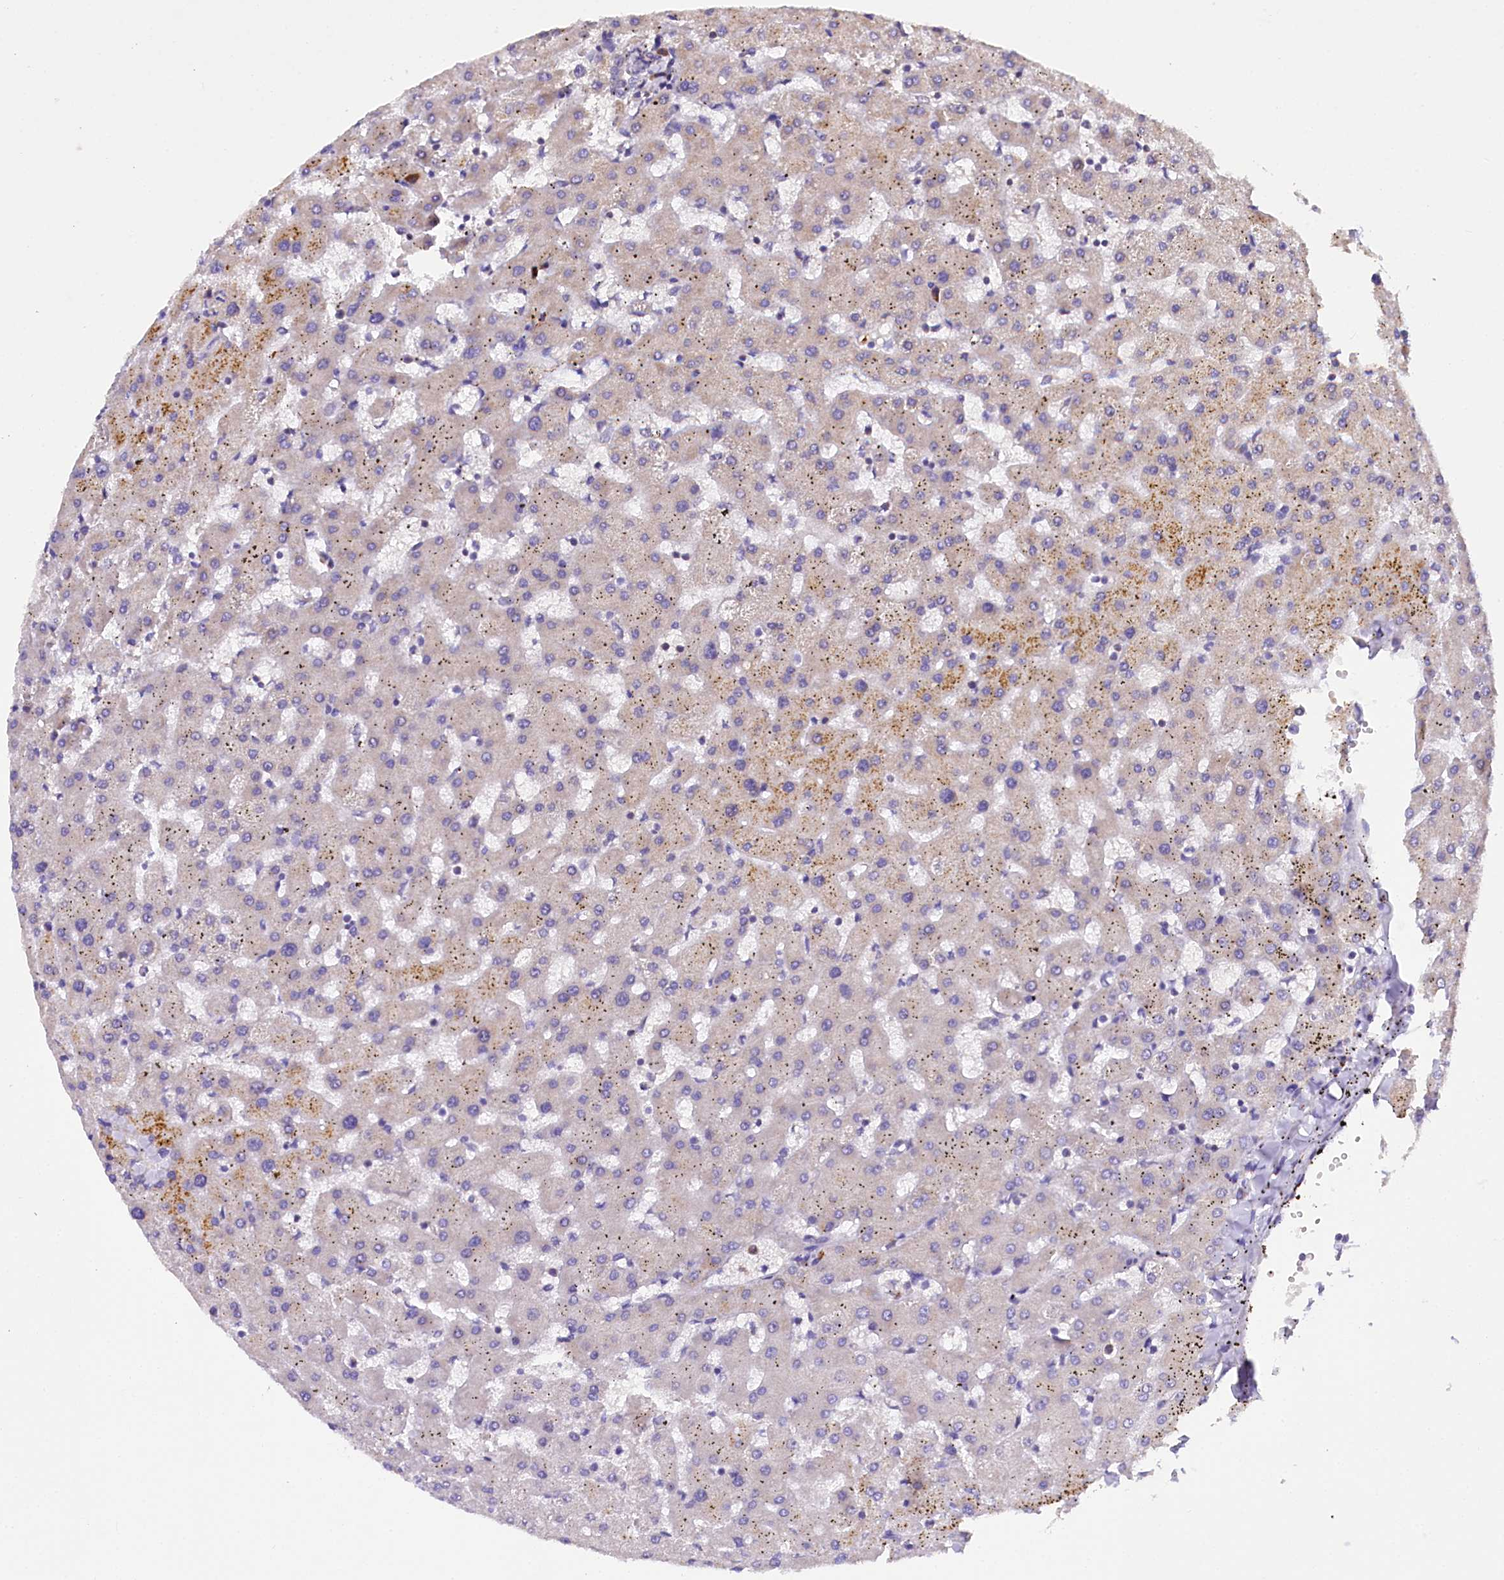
{"staining": {"intensity": "negative", "quantity": "none", "location": "none"}, "tissue": "liver", "cell_type": "Cholangiocytes", "image_type": "normal", "snomed": [{"axis": "morphology", "description": "Normal tissue, NOS"}, {"axis": "topography", "description": "Liver"}], "caption": "The micrograph reveals no staining of cholangiocytes in benign liver. (Stains: DAB IHC with hematoxylin counter stain, Microscopy: brightfield microscopy at high magnification).", "gene": "SUPV3L1", "patient": {"sex": "female", "age": 63}}